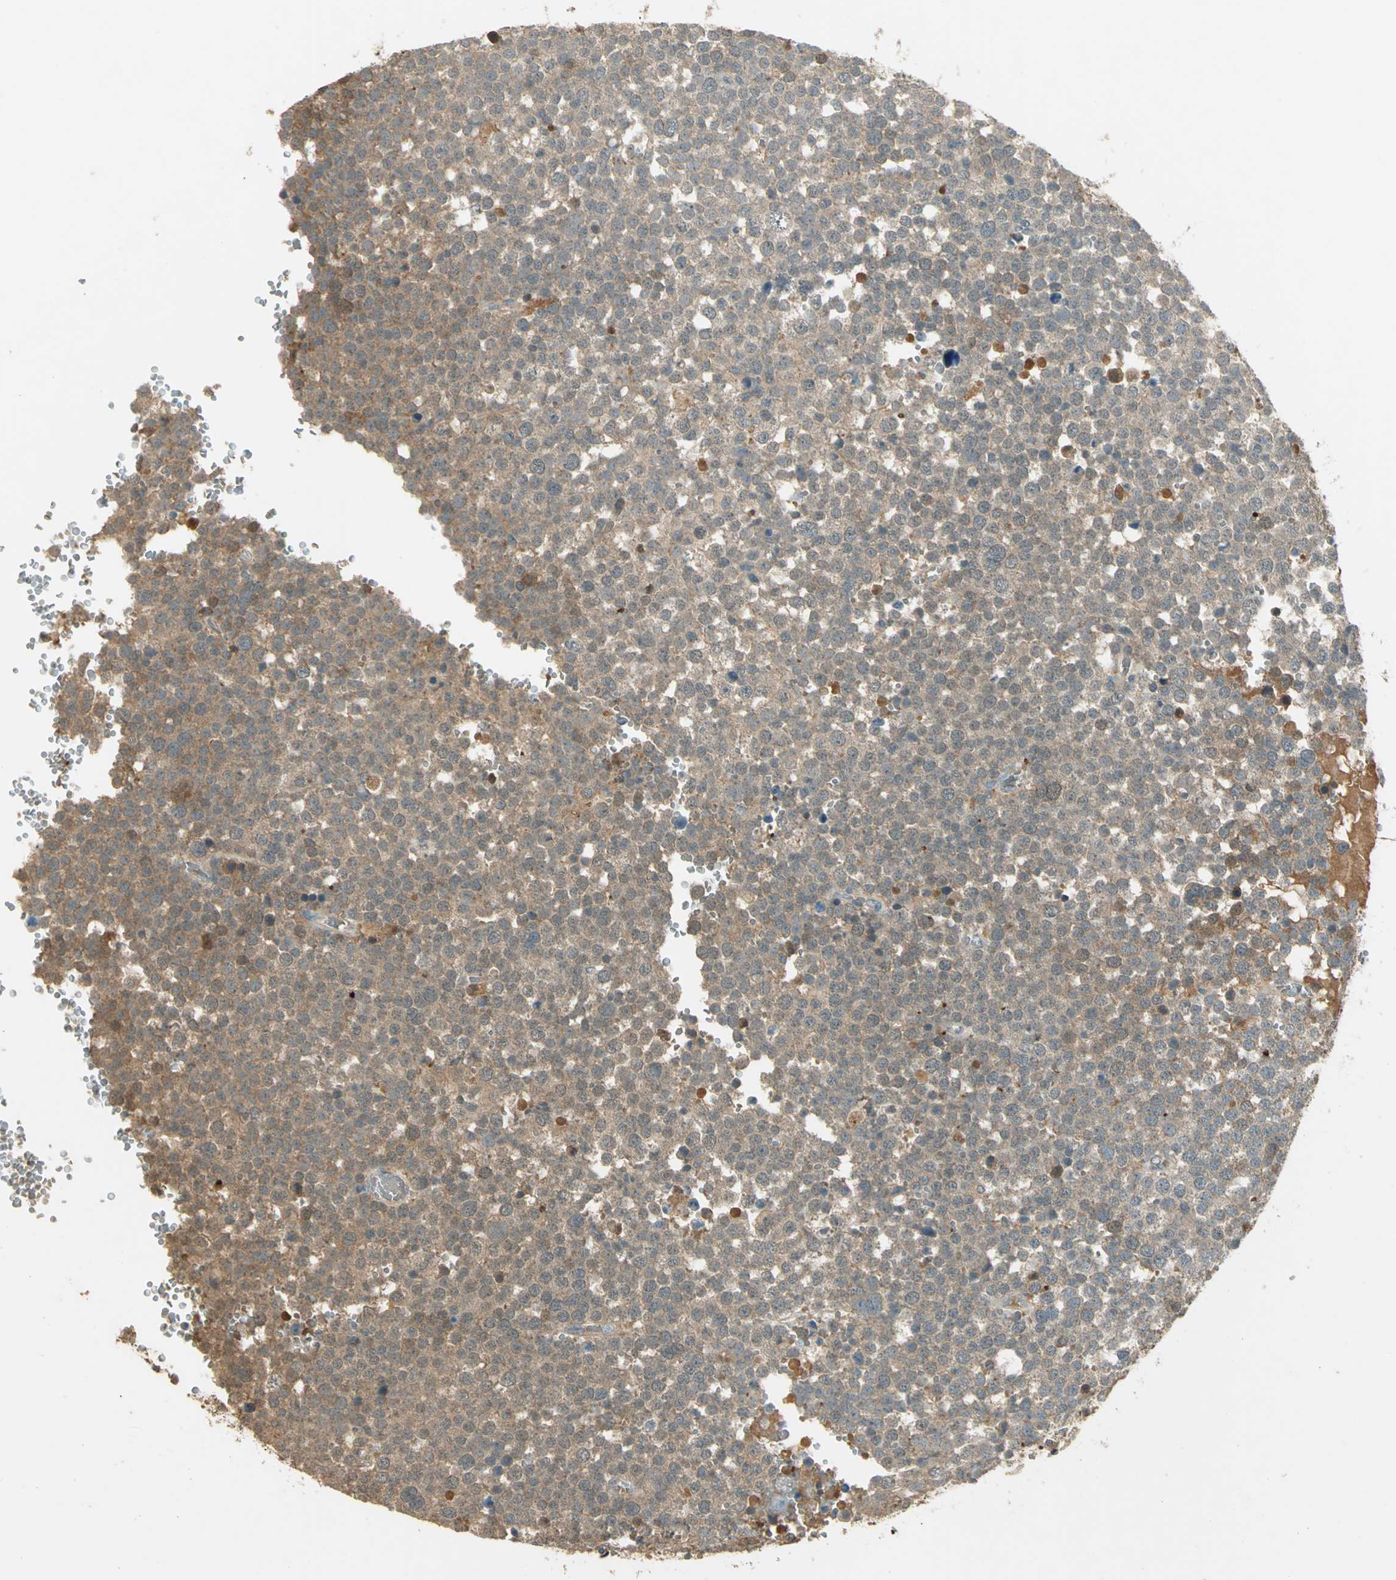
{"staining": {"intensity": "moderate", "quantity": ">75%", "location": "cytoplasmic/membranous"}, "tissue": "testis cancer", "cell_type": "Tumor cells", "image_type": "cancer", "snomed": [{"axis": "morphology", "description": "Seminoma, NOS"}, {"axis": "topography", "description": "Testis"}], "caption": "IHC (DAB (3,3'-diaminobenzidine)) staining of testis cancer (seminoma) reveals moderate cytoplasmic/membranous protein staining in about >75% of tumor cells.", "gene": "KEAP1", "patient": {"sex": "male", "age": 71}}